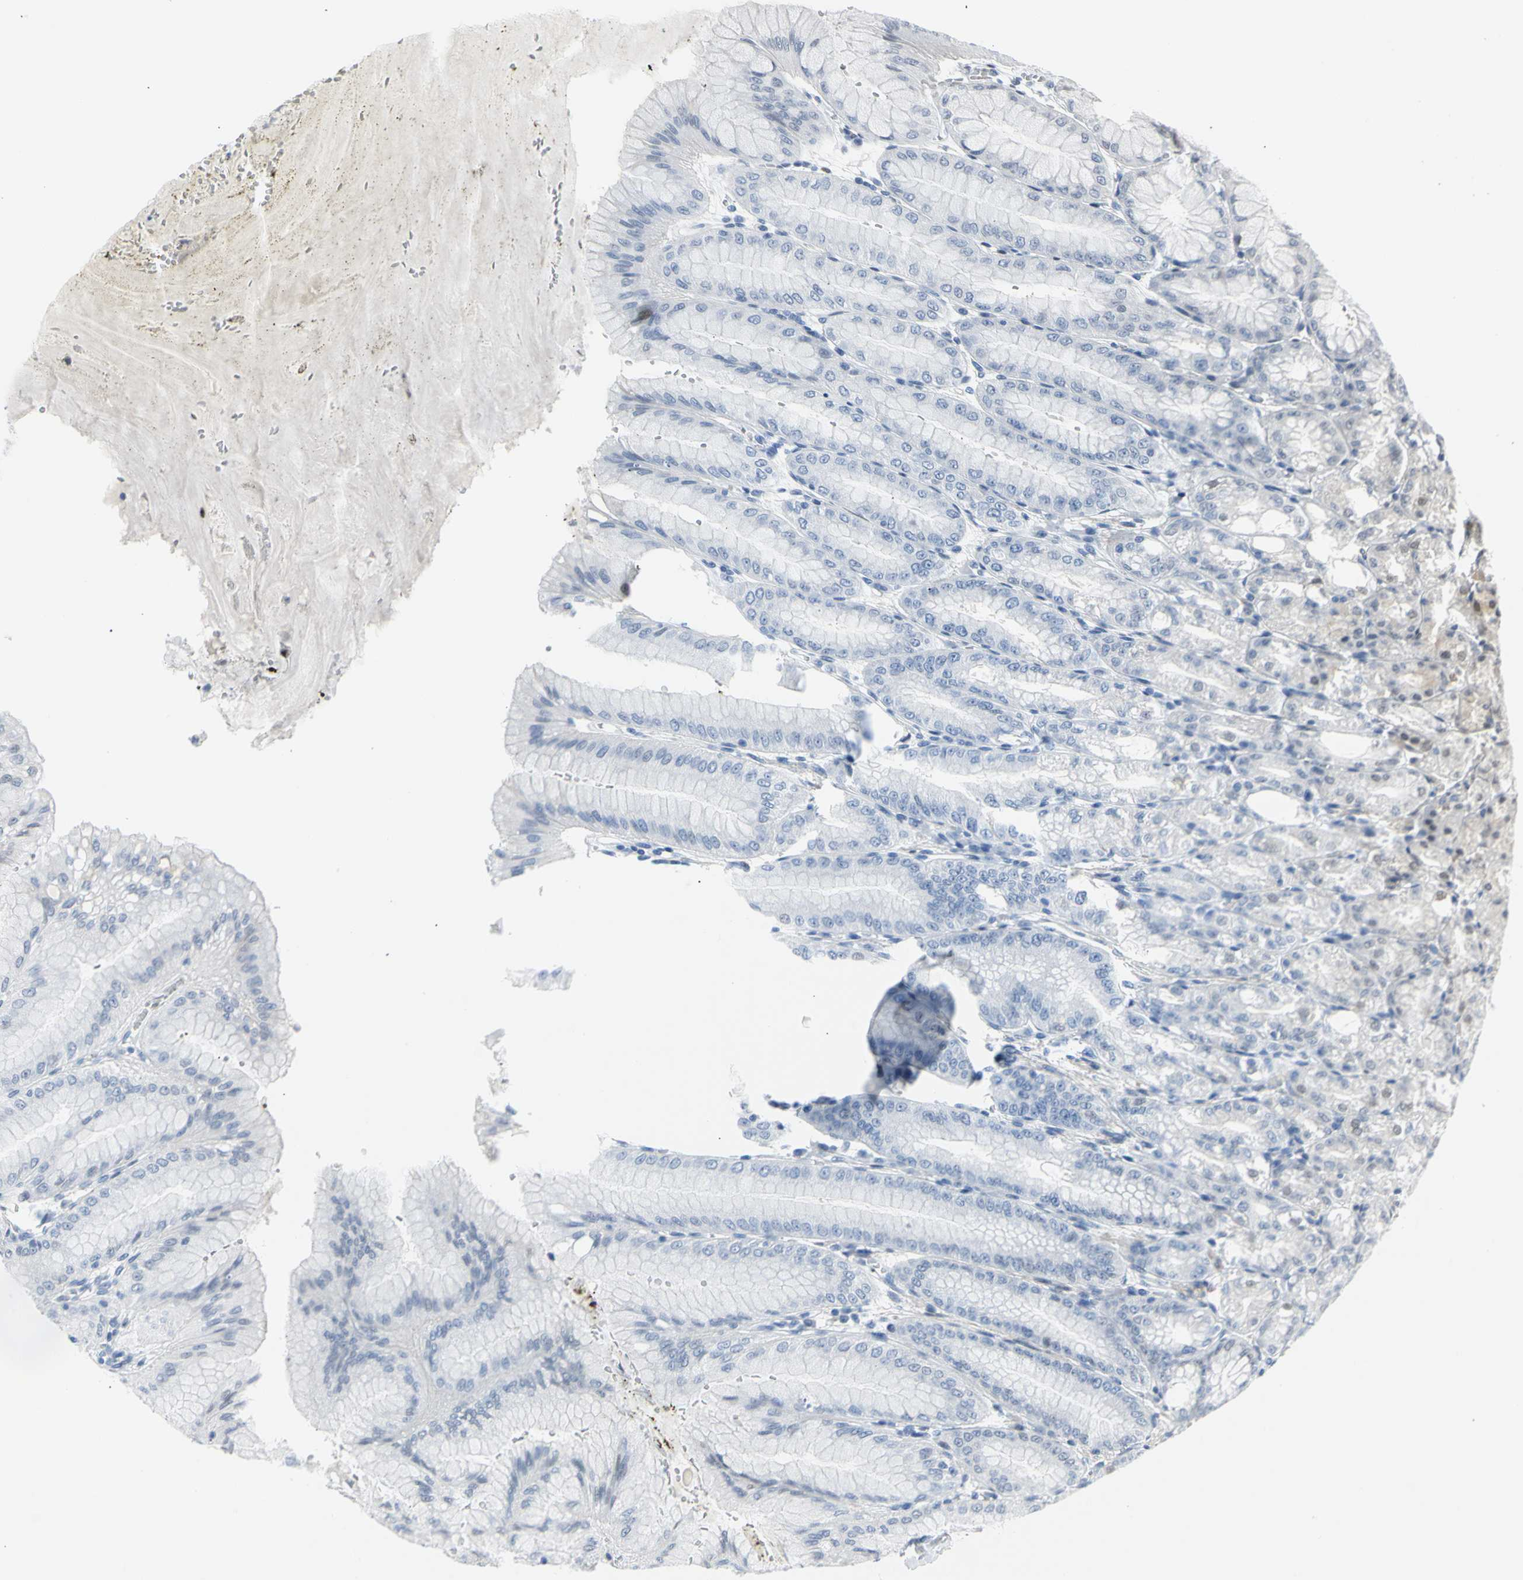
{"staining": {"intensity": "moderate", "quantity": "<25%", "location": "nuclear"}, "tissue": "stomach", "cell_type": "Glandular cells", "image_type": "normal", "snomed": [{"axis": "morphology", "description": "Normal tissue, NOS"}, {"axis": "topography", "description": "Stomach, lower"}], "caption": "An immunohistochemistry image of normal tissue is shown. Protein staining in brown labels moderate nuclear positivity in stomach within glandular cells.", "gene": "IMPG2", "patient": {"sex": "male", "age": 71}}